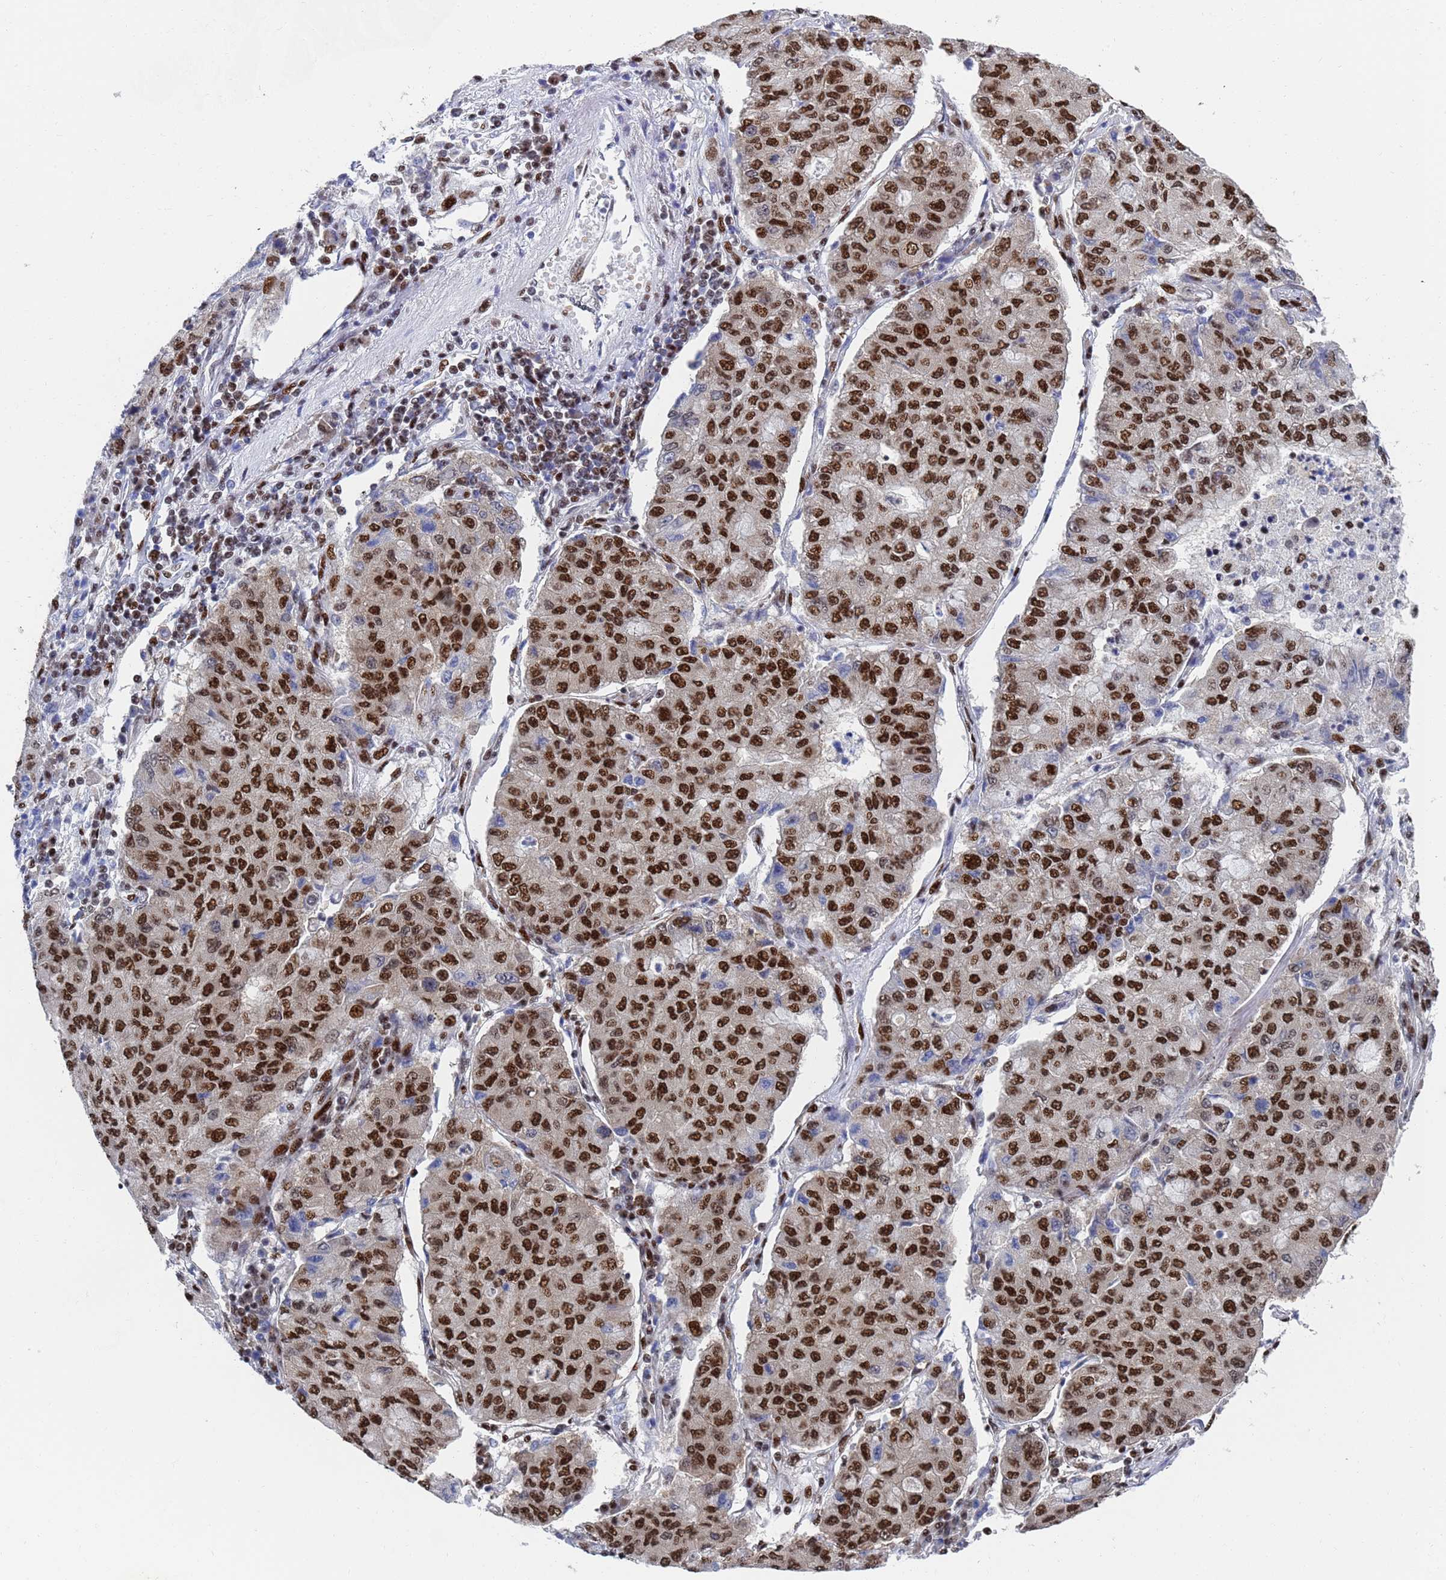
{"staining": {"intensity": "strong", "quantity": ">75%", "location": "nuclear"}, "tissue": "lung cancer", "cell_type": "Tumor cells", "image_type": "cancer", "snomed": [{"axis": "morphology", "description": "Squamous cell carcinoma, NOS"}, {"axis": "topography", "description": "Lung"}], "caption": "Protein expression analysis of lung cancer exhibits strong nuclear positivity in about >75% of tumor cells.", "gene": "AP5Z1", "patient": {"sex": "male", "age": 74}}